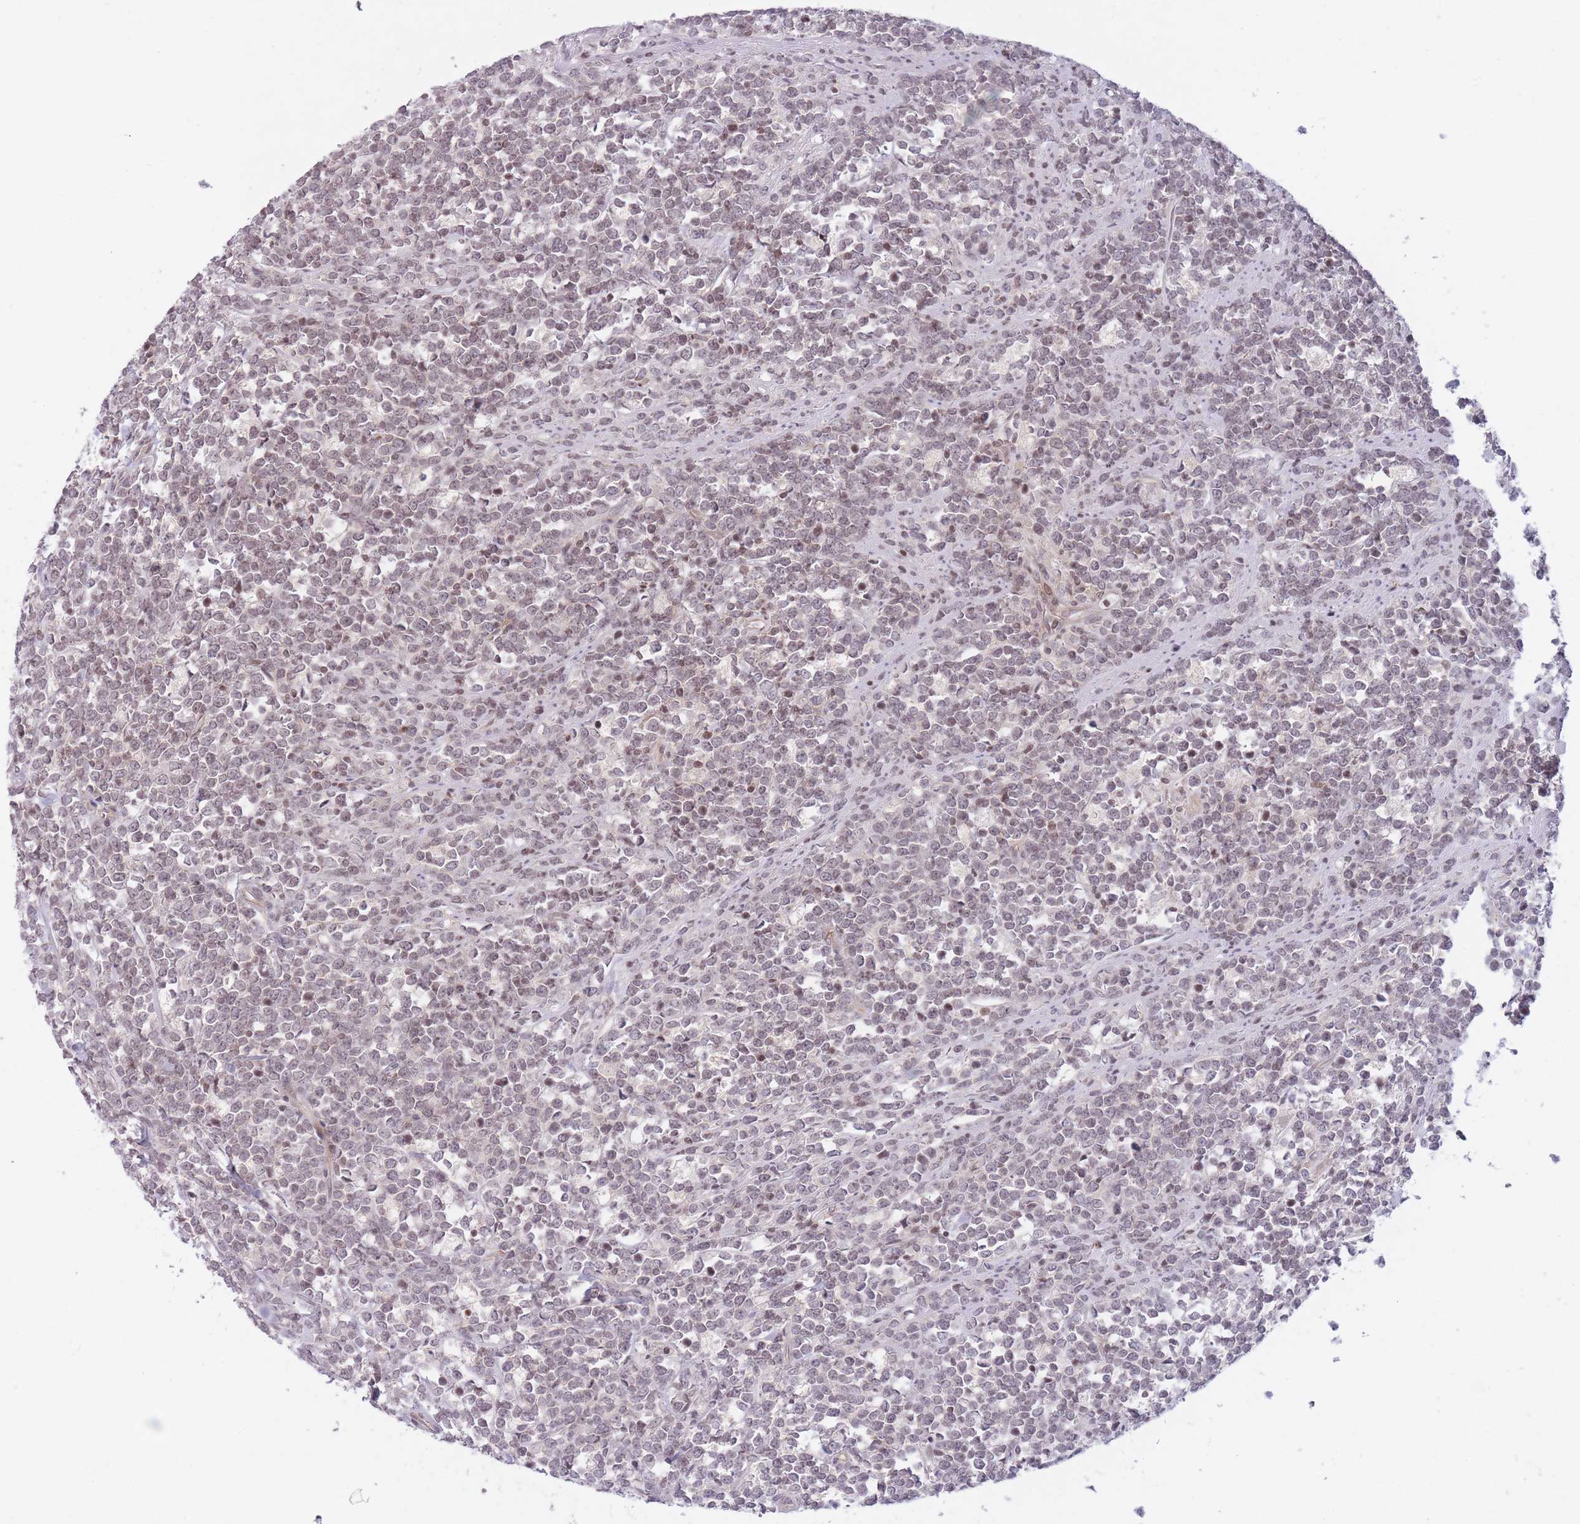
{"staining": {"intensity": "weak", "quantity": "<25%", "location": "nuclear"}, "tissue": "lymphoma", "cell_type": "Tumor cells", "image_type": "cancer", "snomed": [{"axis": "morphology", "description": "Malignant lymphoma, non-Hodgkin's type, High grade"}, {"axis": "topography", "description": "Small intestine"}, {"axis": "topography", "description": "Colon"}], "caption": "This micrograph is of lymphoma stained with immunohistochemistry (IHC) to label a protein in brown with the nuclei are counter-stained blue. There is no expression in tumor cells.", "gene": "SLC35F5", "patient": {"sex": "male", "age": 8}}